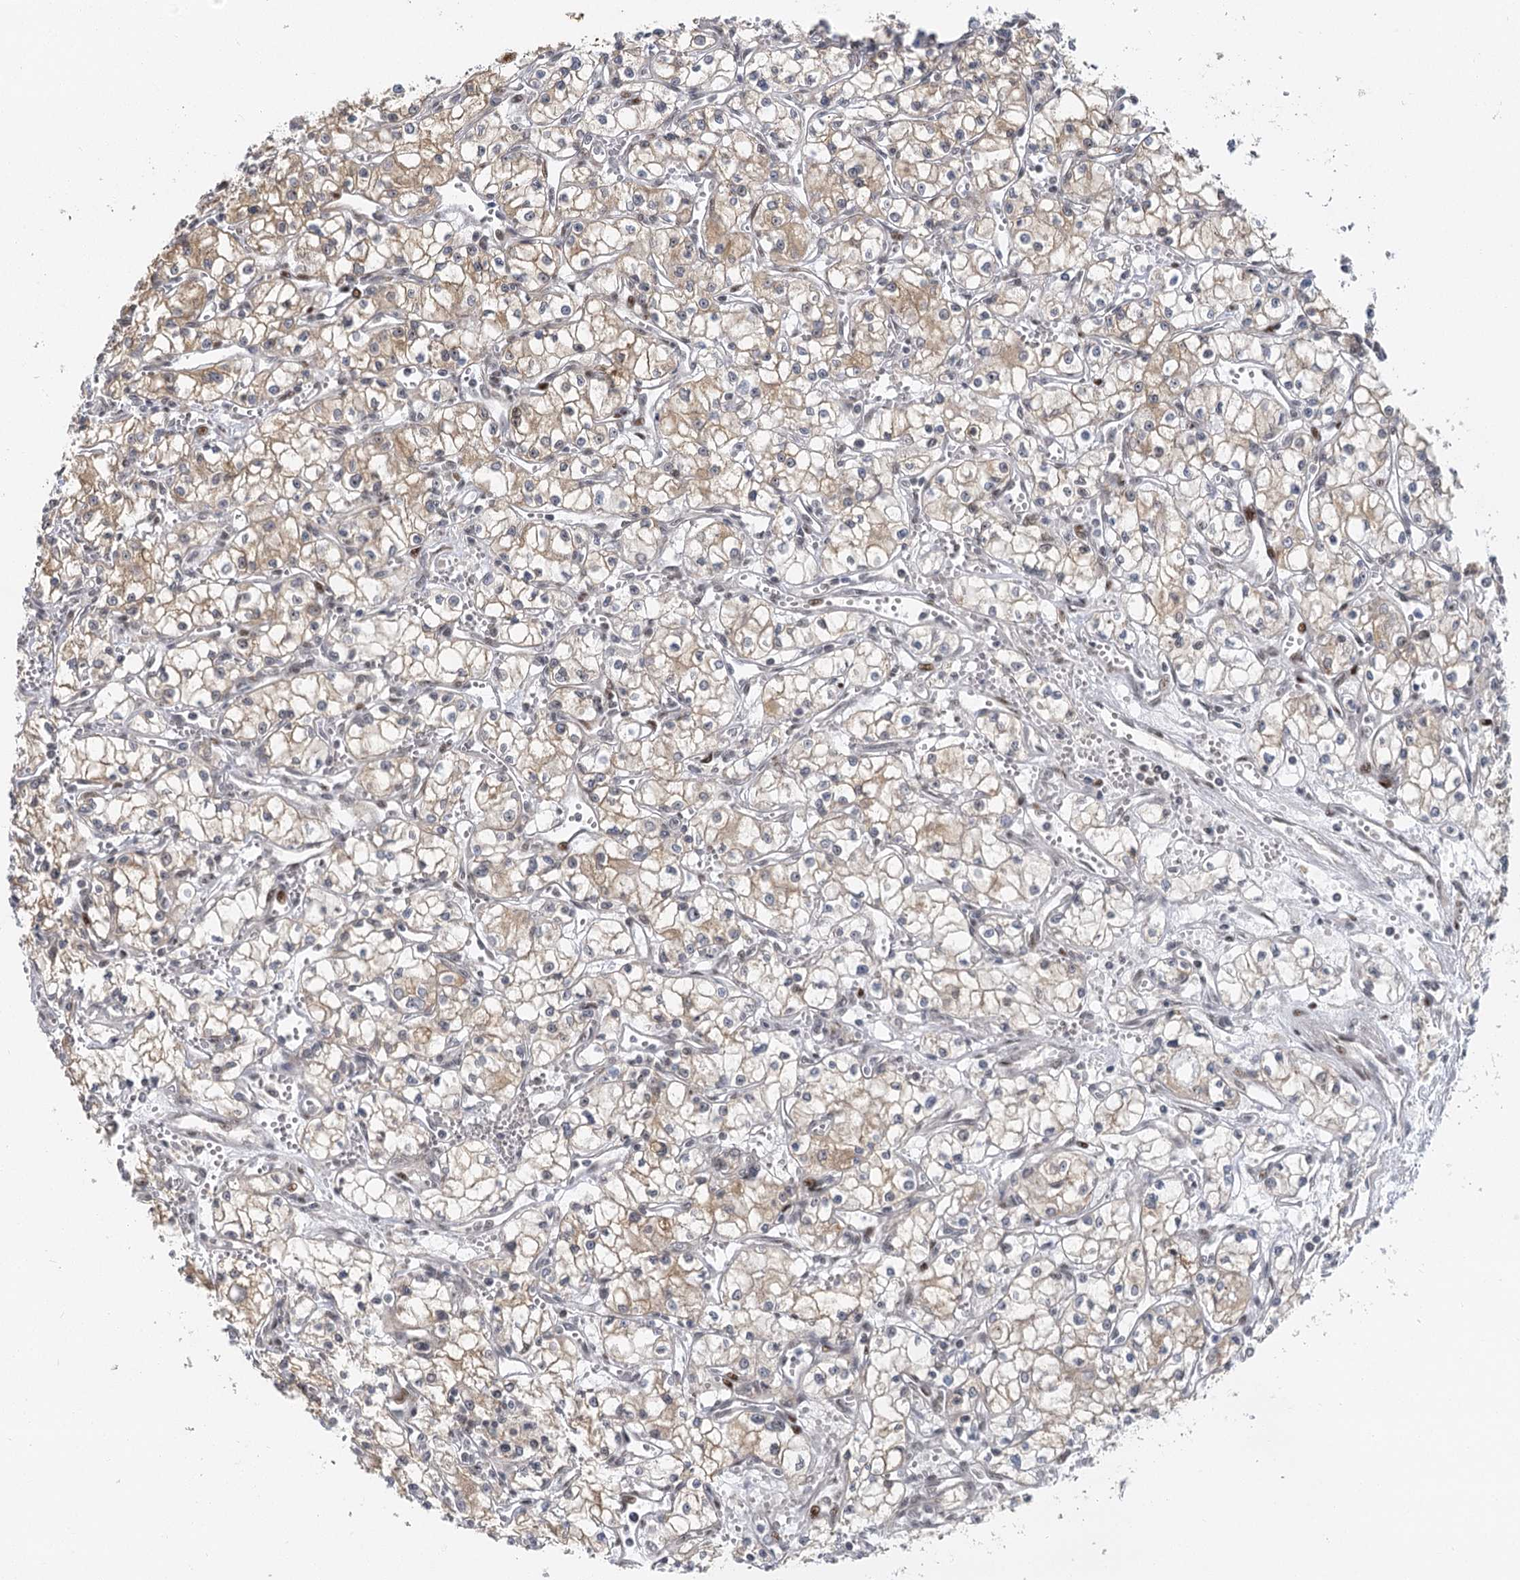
{"staining": {"intensity": "weak", "quantity": "25%-75%", "location": "cytoplasmic/membranous"}, "tissue": "renal cancer", "cell_type": "Tumor cells", "image_type": "cancer", "snomed": [{"axis": "morphology", "description": "Adenocarcinoma, NOS"}, {"axis": "topography", "description": "Kidney"}], "caption": "Immunohistochemistry (IHC) micrograph of neoplastic tissue: adenocarcinoma (renal) stained using IHC reveals low levels of weak protein expression localized specifically in the cytoplasmic/membranous of tumor cells, appearing as a cytoplasmic/membranous brown color.", "gene": "IL11RA", "patient": {"sex": "male", "age": 59}}